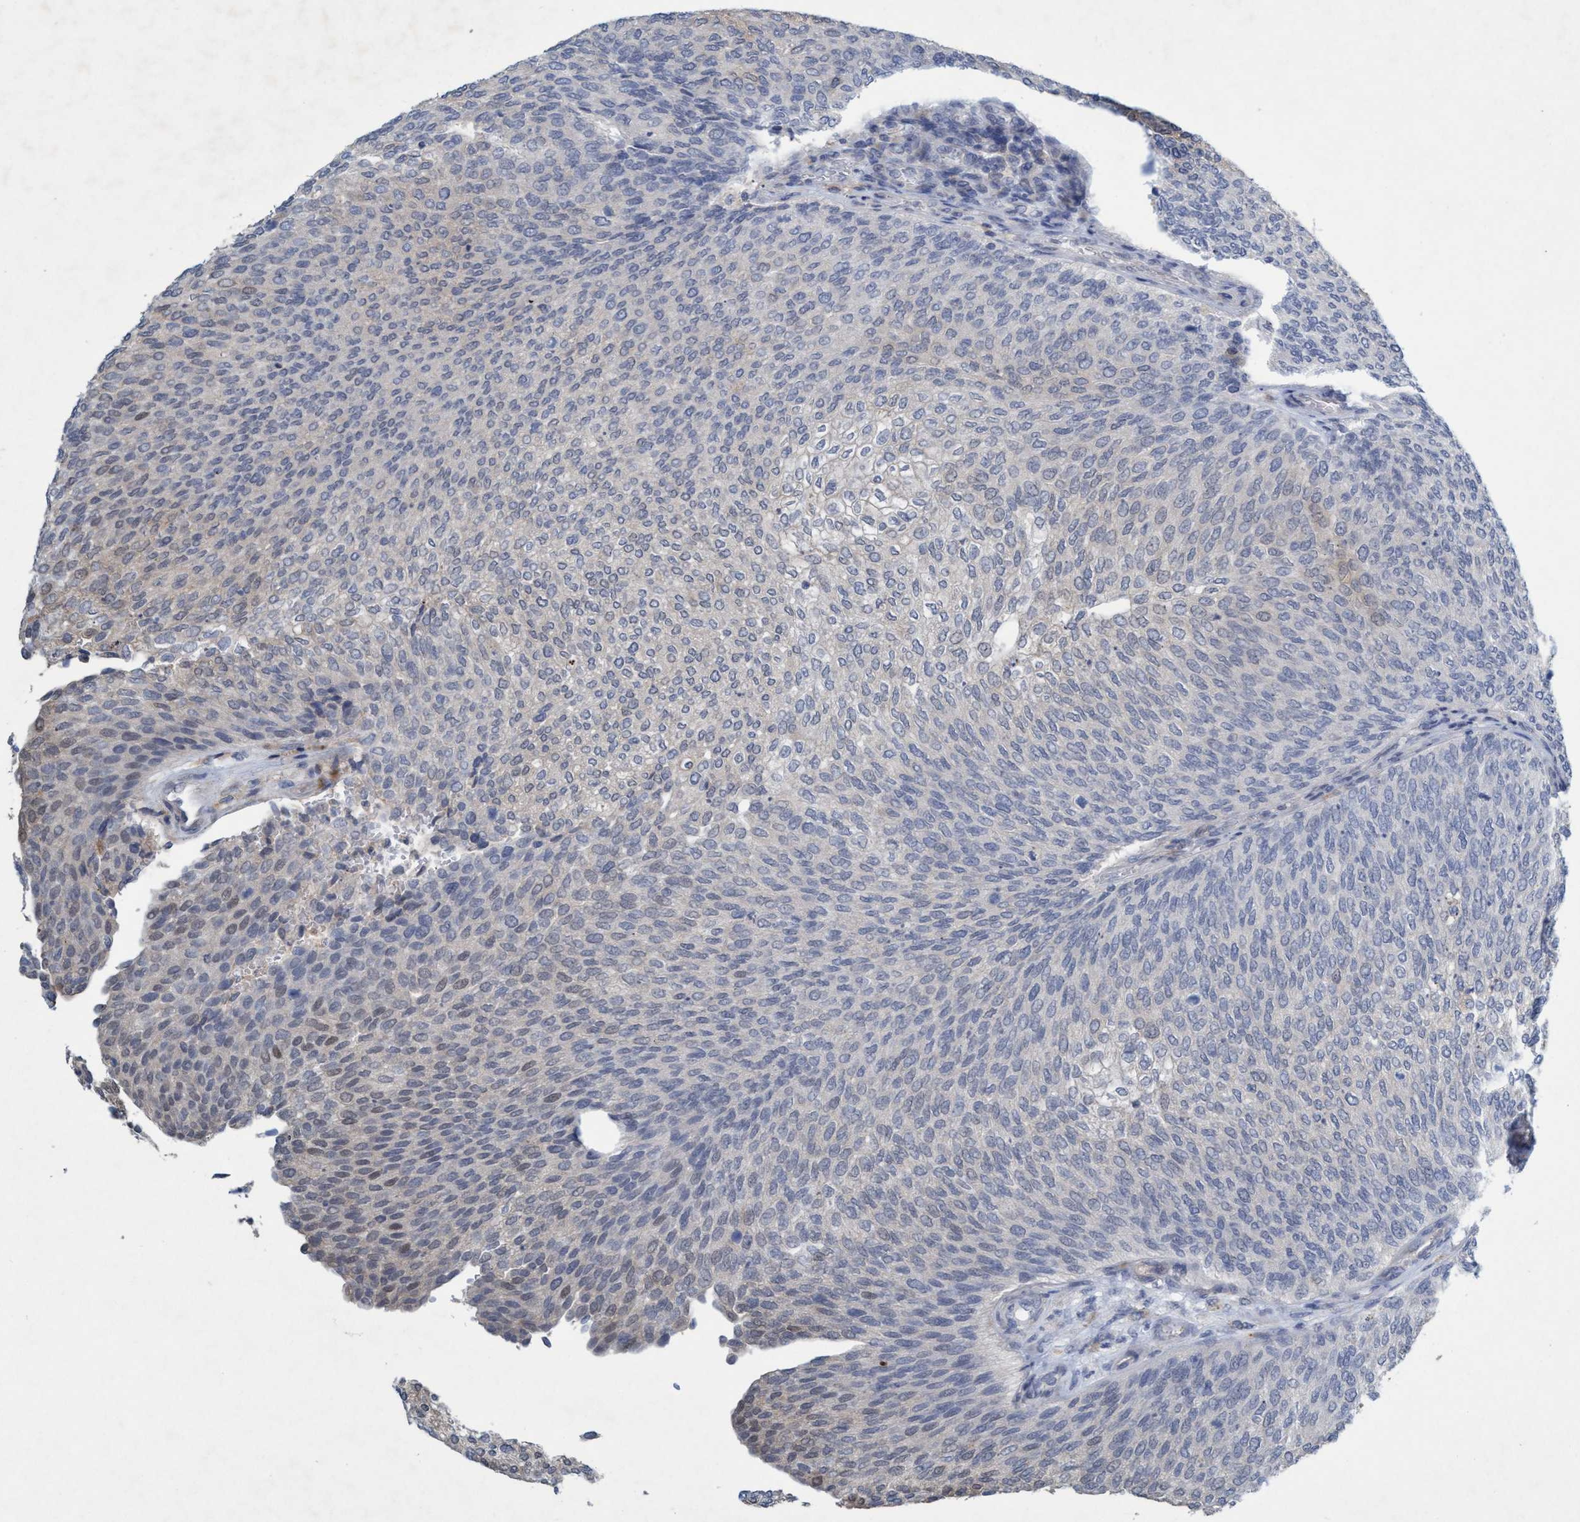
{"staining": {"intensity": "moderate", "quantity": "<25%", "location": "cytoplasmic/membranous,nuclear"}, "tissue": "urothelial cancer", "cell_type": "Tumor cells", "image_type": "cancer", "snomed": [{"axis": "morphology", "description": "Urothelial carcinoma, Low grade"}, {"axis": "topography", "description": "Urinary bladder"}], "caption": "Approximately <25% of tumor cells in human urothelial cancer demonstrate moderate cytoplasmic/membranous and nuclear protein expression as visualized by brown immunohistochemical staining.", "gene": "RNF208", "patient": {"sex": "female", "age": 79}}